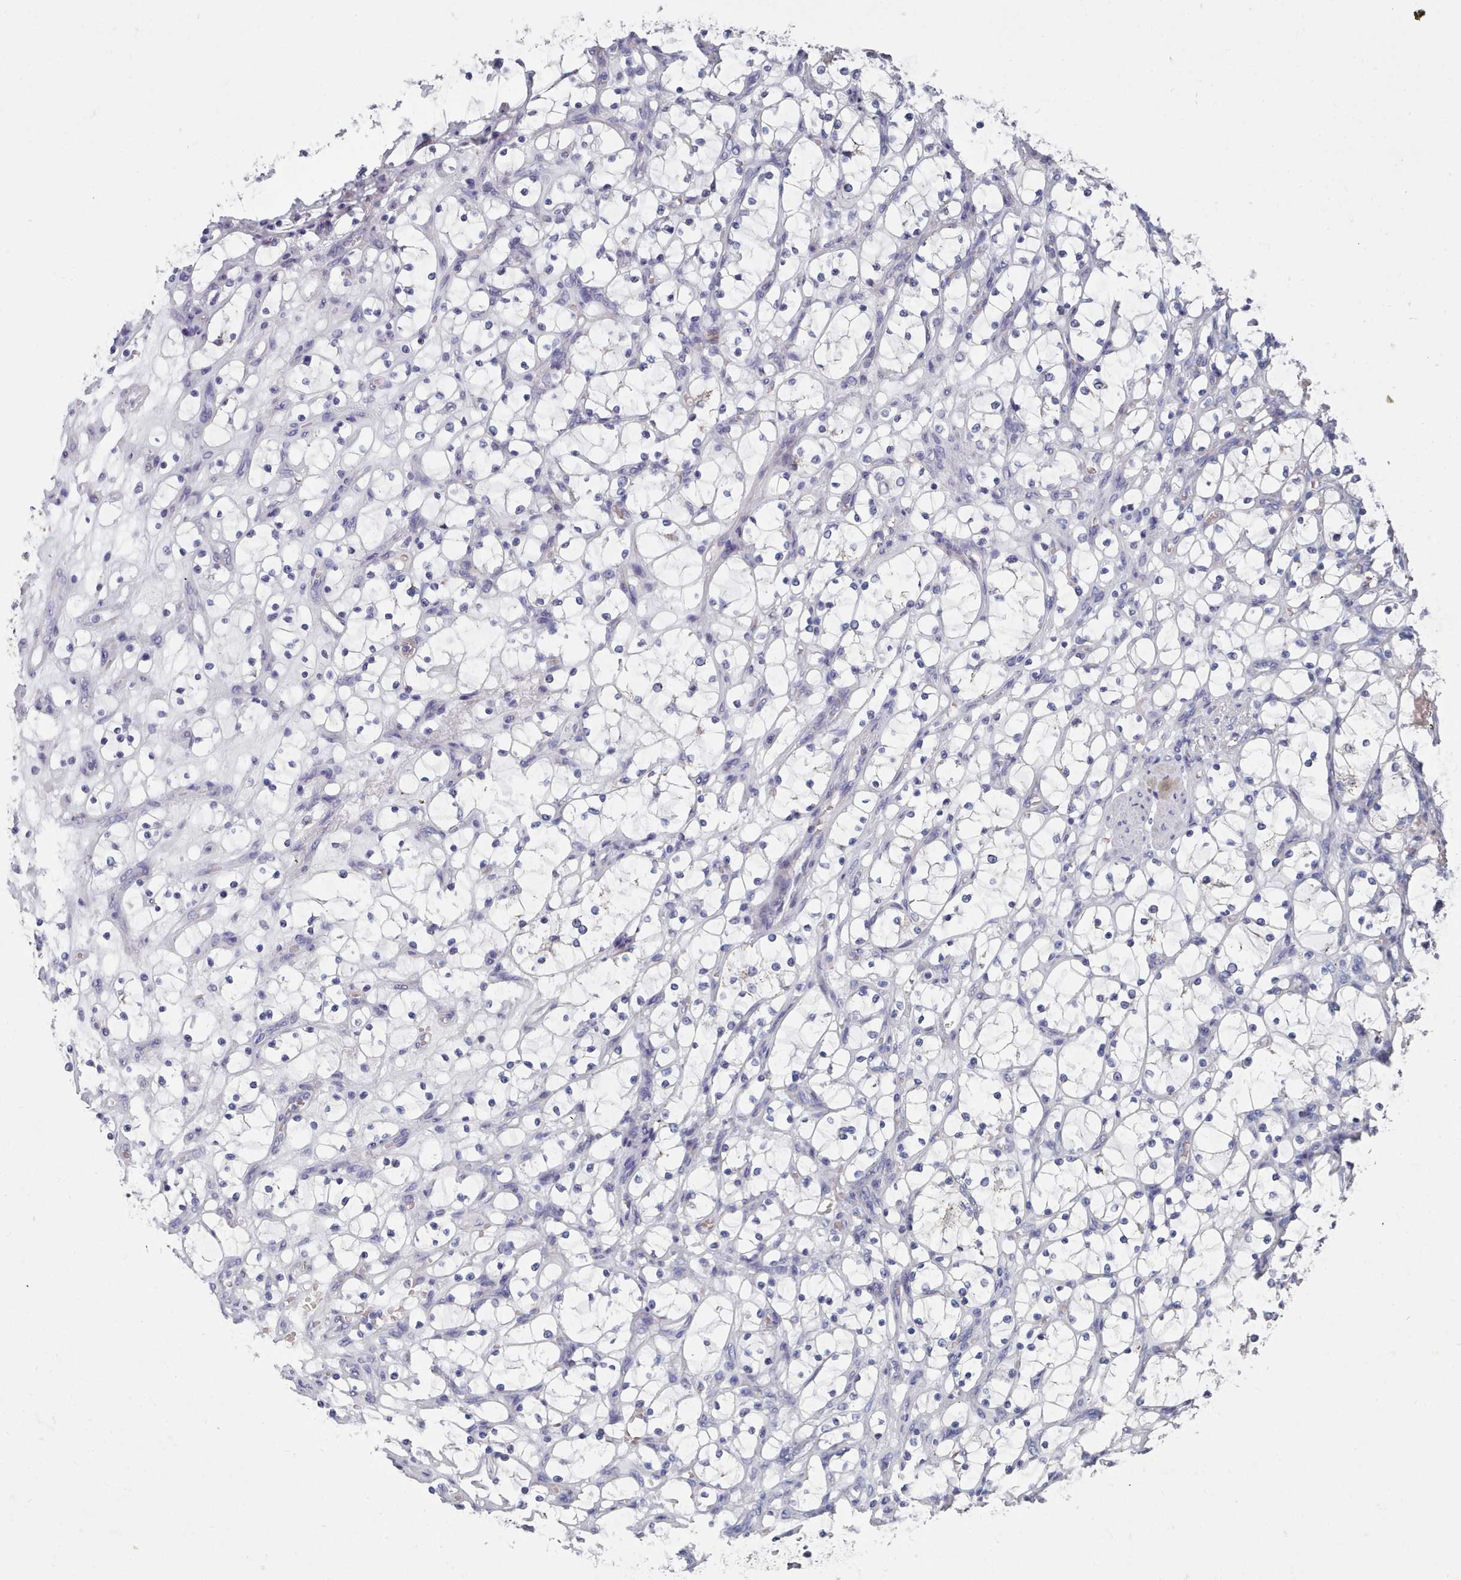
{"staining": {"intensity": "negative", "quantity": "none", "location": "none"}, "tissue": "renal cancer", "cell_type": "Tumor cells", "image_type": "cancer", "snomed": [{"axis": "morphology", "description": "Adenocarcinoma, NOS"}, {"axis": "topography", "description": "Kidney"}], "caption": "Micrograph shows no significant protein staining in tumor cells of renal cancer (adenocarcinoma).", "gene": "ACAD11", "patient": {"sex": "female", "age": 69}}